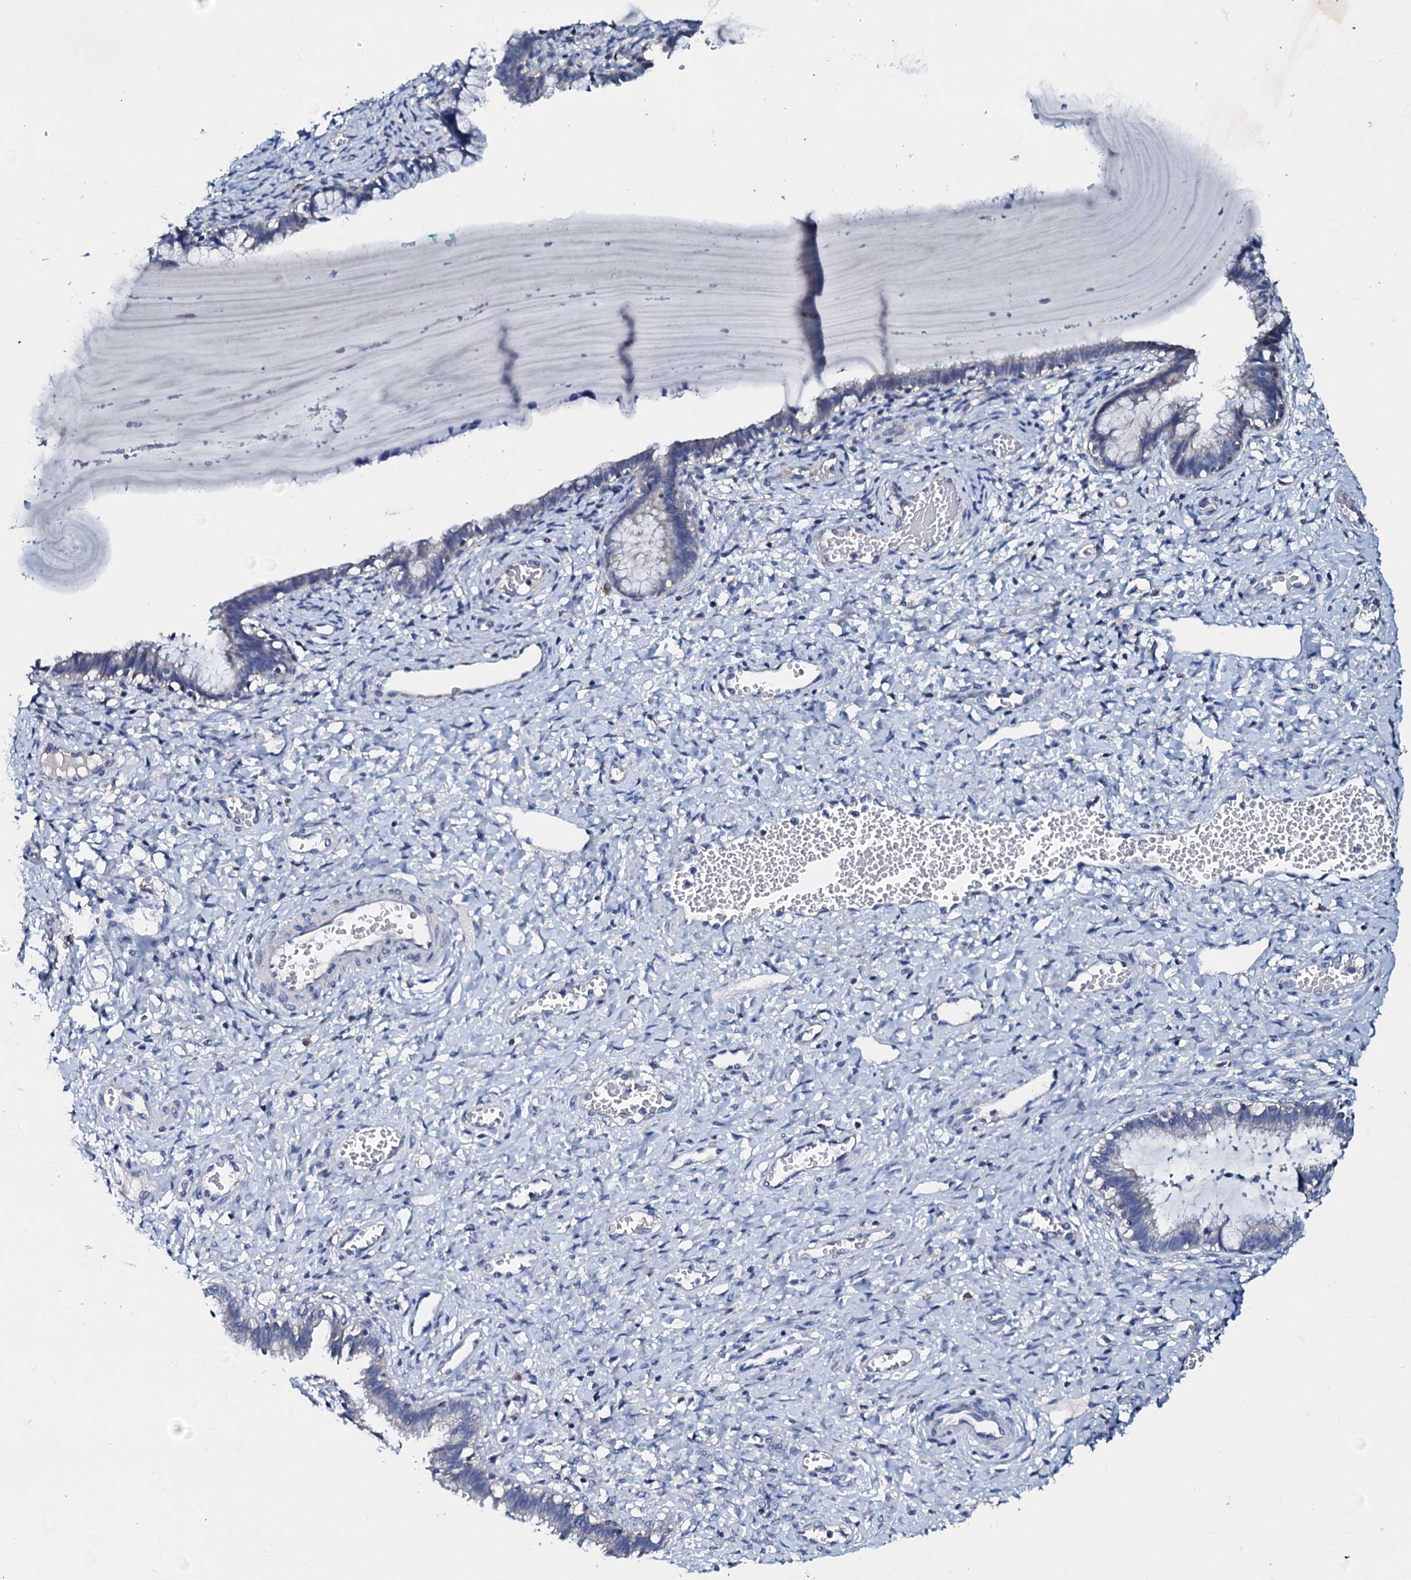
{"staining": {"intensity": "negative", "quantity": "none", "location": "none"}, "tissue": "cervix", "cell_type": "Glandular cells", "image_type": "normal", "snomed": [{"axis": "morphology", "description": "Normal tissue, NOS"}, {"axis": "morphology", "description": "Adenocarcinoma, NOS"}, {"axis": "topography", "description": "Cervix"}], "caption": "Cervix stained for a protein using immunohistochemistry (IHC) reveals no positivity glandular cells.", "gene": "SLC37A4", "patient": {"sex": "female", "age": 29}}